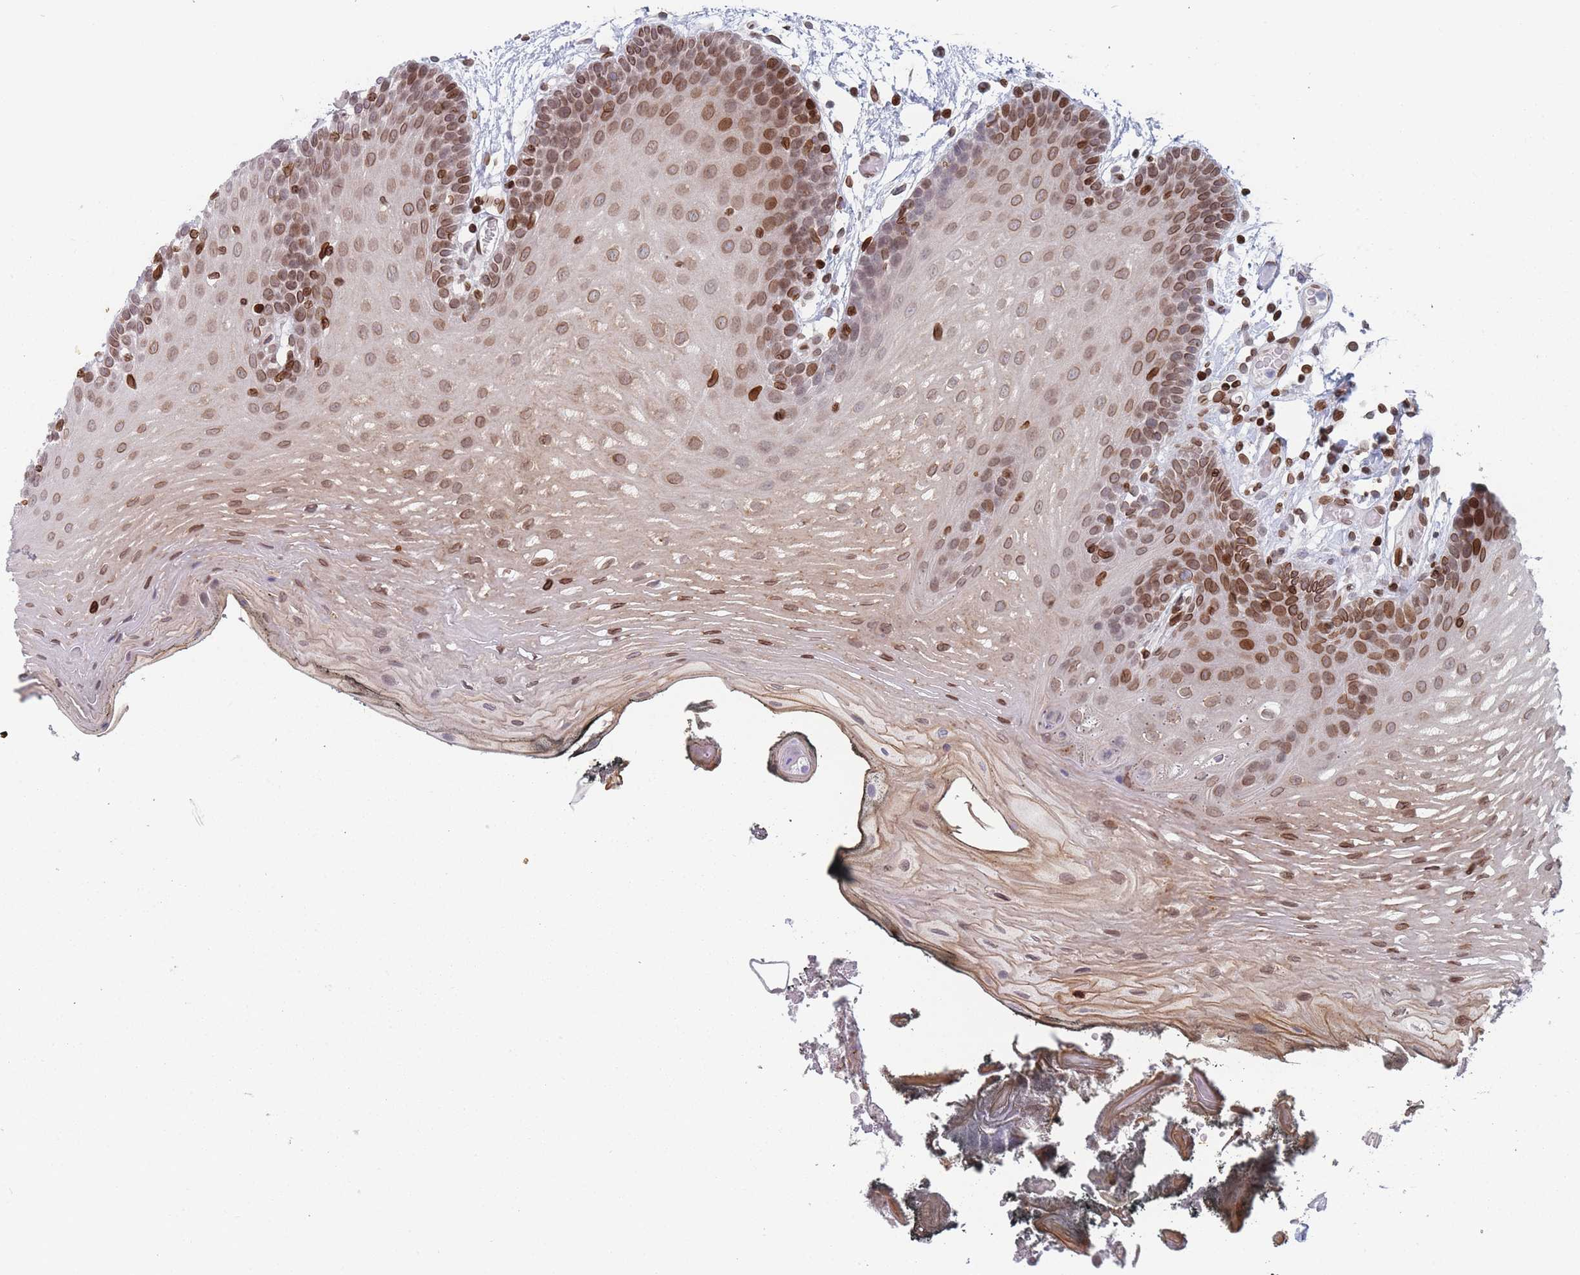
{"staining": {"intensity": "moderate", "quantity": "25%-75%", "location": "cytoplasmic/membranous,nuclear"}, "tissue": "oral mucosa", "cell_type": "Squamous epithelial cells", "image_type": "normal", "snomed": [{"axis": "morphology", "description": "Normal tissue, NOS"}, {"axis": "morphology", "description": "Squamous cell carcinoma, NOS"}, {"axis": "topography", "description": "Oral tissue"}, {"axis": "topography", "description": "Head-Neck"}], "caption": "Squamous epithelial cells demonstrate medium levels of moderate cytoplasmic/membranous,nuclear staining in about 25%-75% of cells in normal human oral mucosa. (DAB = brown stain, brightfield microscopy at high magnification).", "gene": "ZBTB1", "patient": {"sex": "female", "age": 81}}